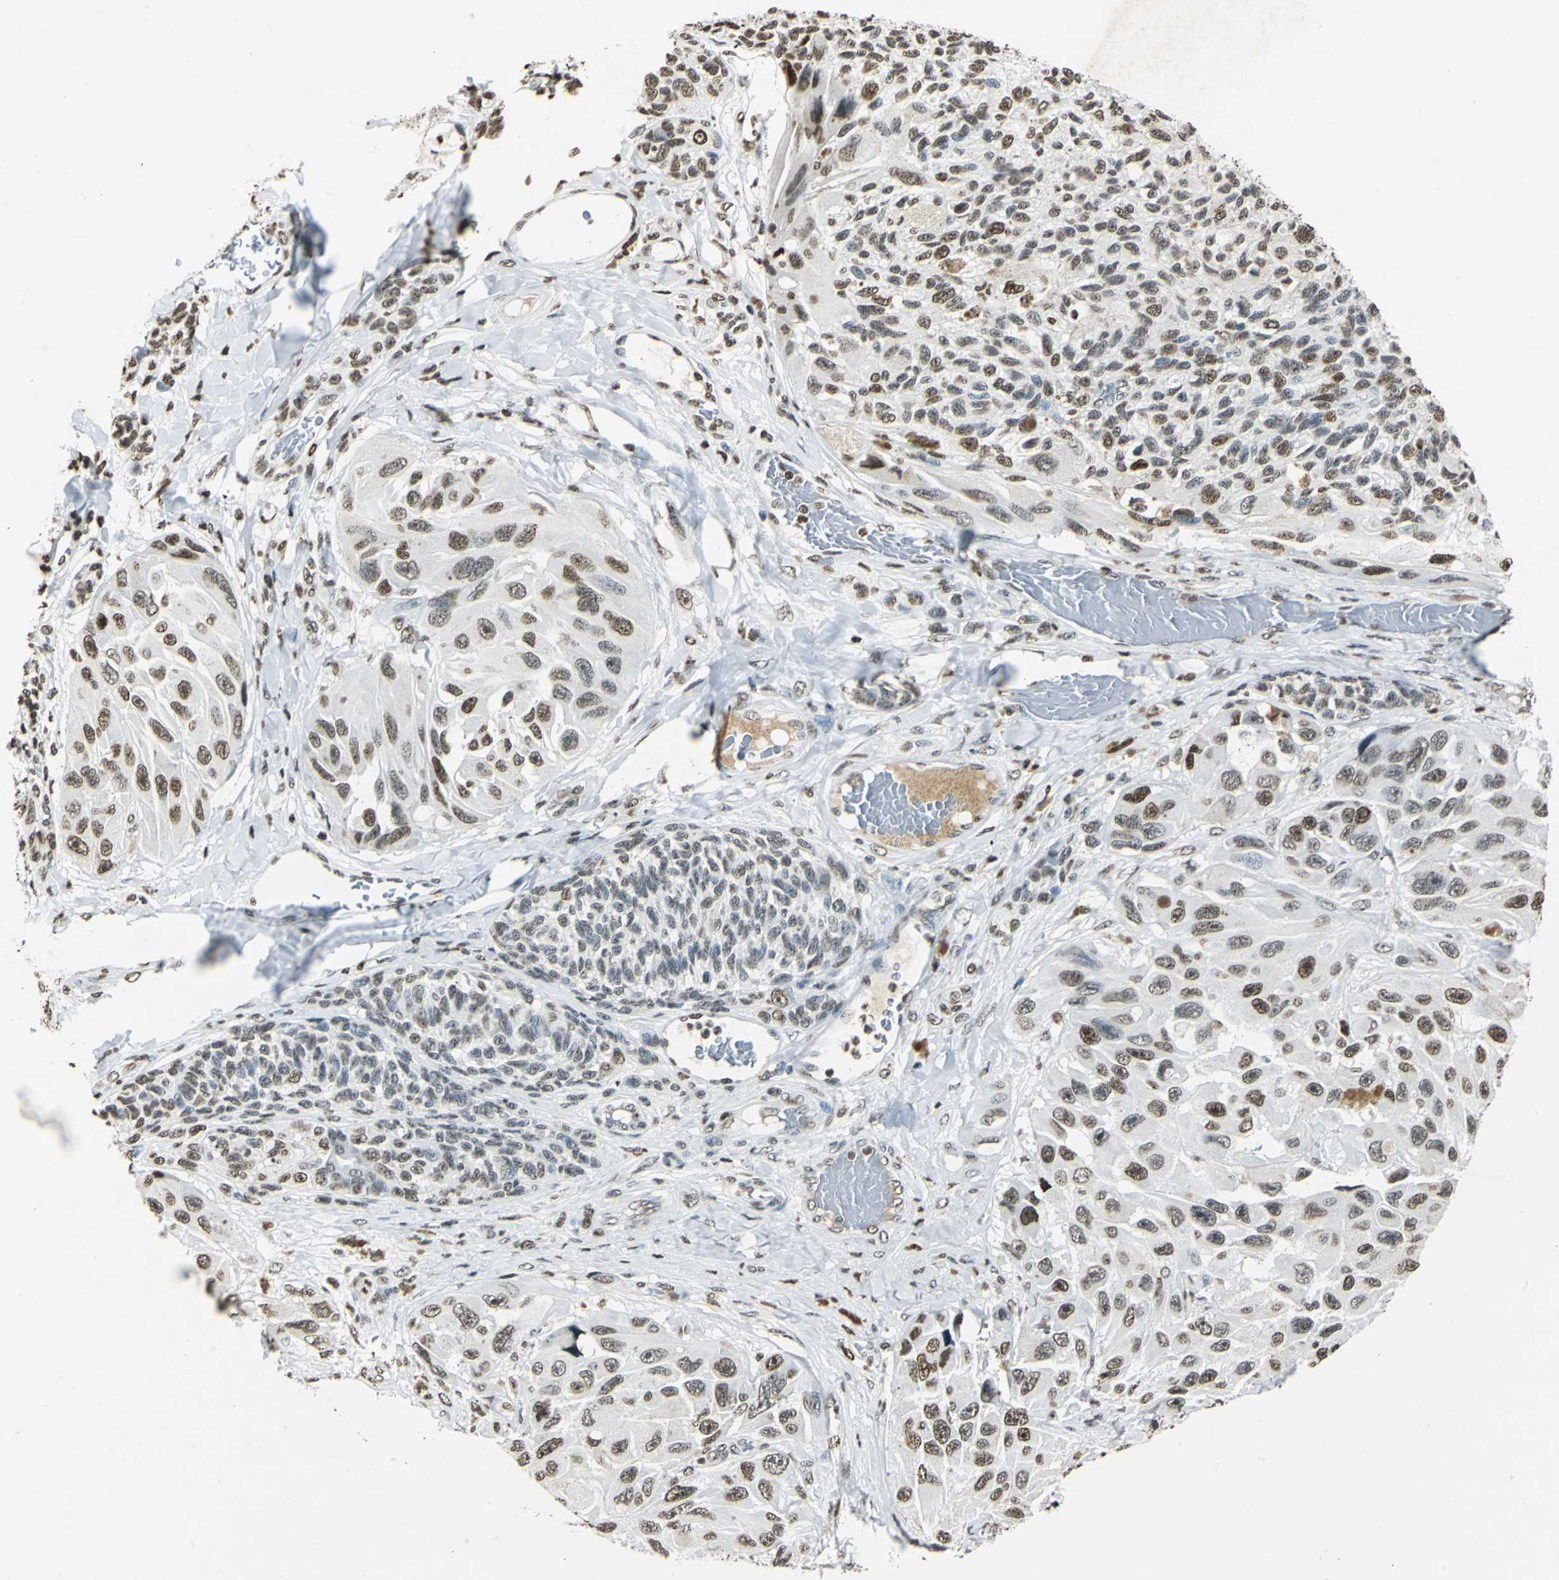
{"staining": {"intensity": "strong", "quantity": ">75%", "location": "nuclear"}, "tissue": "melanoma", "cell_type": "Tumor cells", "image_type": "cancer", "snomed": [{"axis": "morphology", "description": "Malignant melanoma, NOS"}, {"axis": "topography", "description": "Skin"}], "caption": "High-power microscopy captured an immunohistochemistry (IHC) image of malignant melanoma, revealing strong nuclear positivity in about >75% of tumor cells. (Brightfield microscopy of DAB IHC at high magnification).", "gene": "MCM4", "patient": {"sex": "female", "age": 73}}